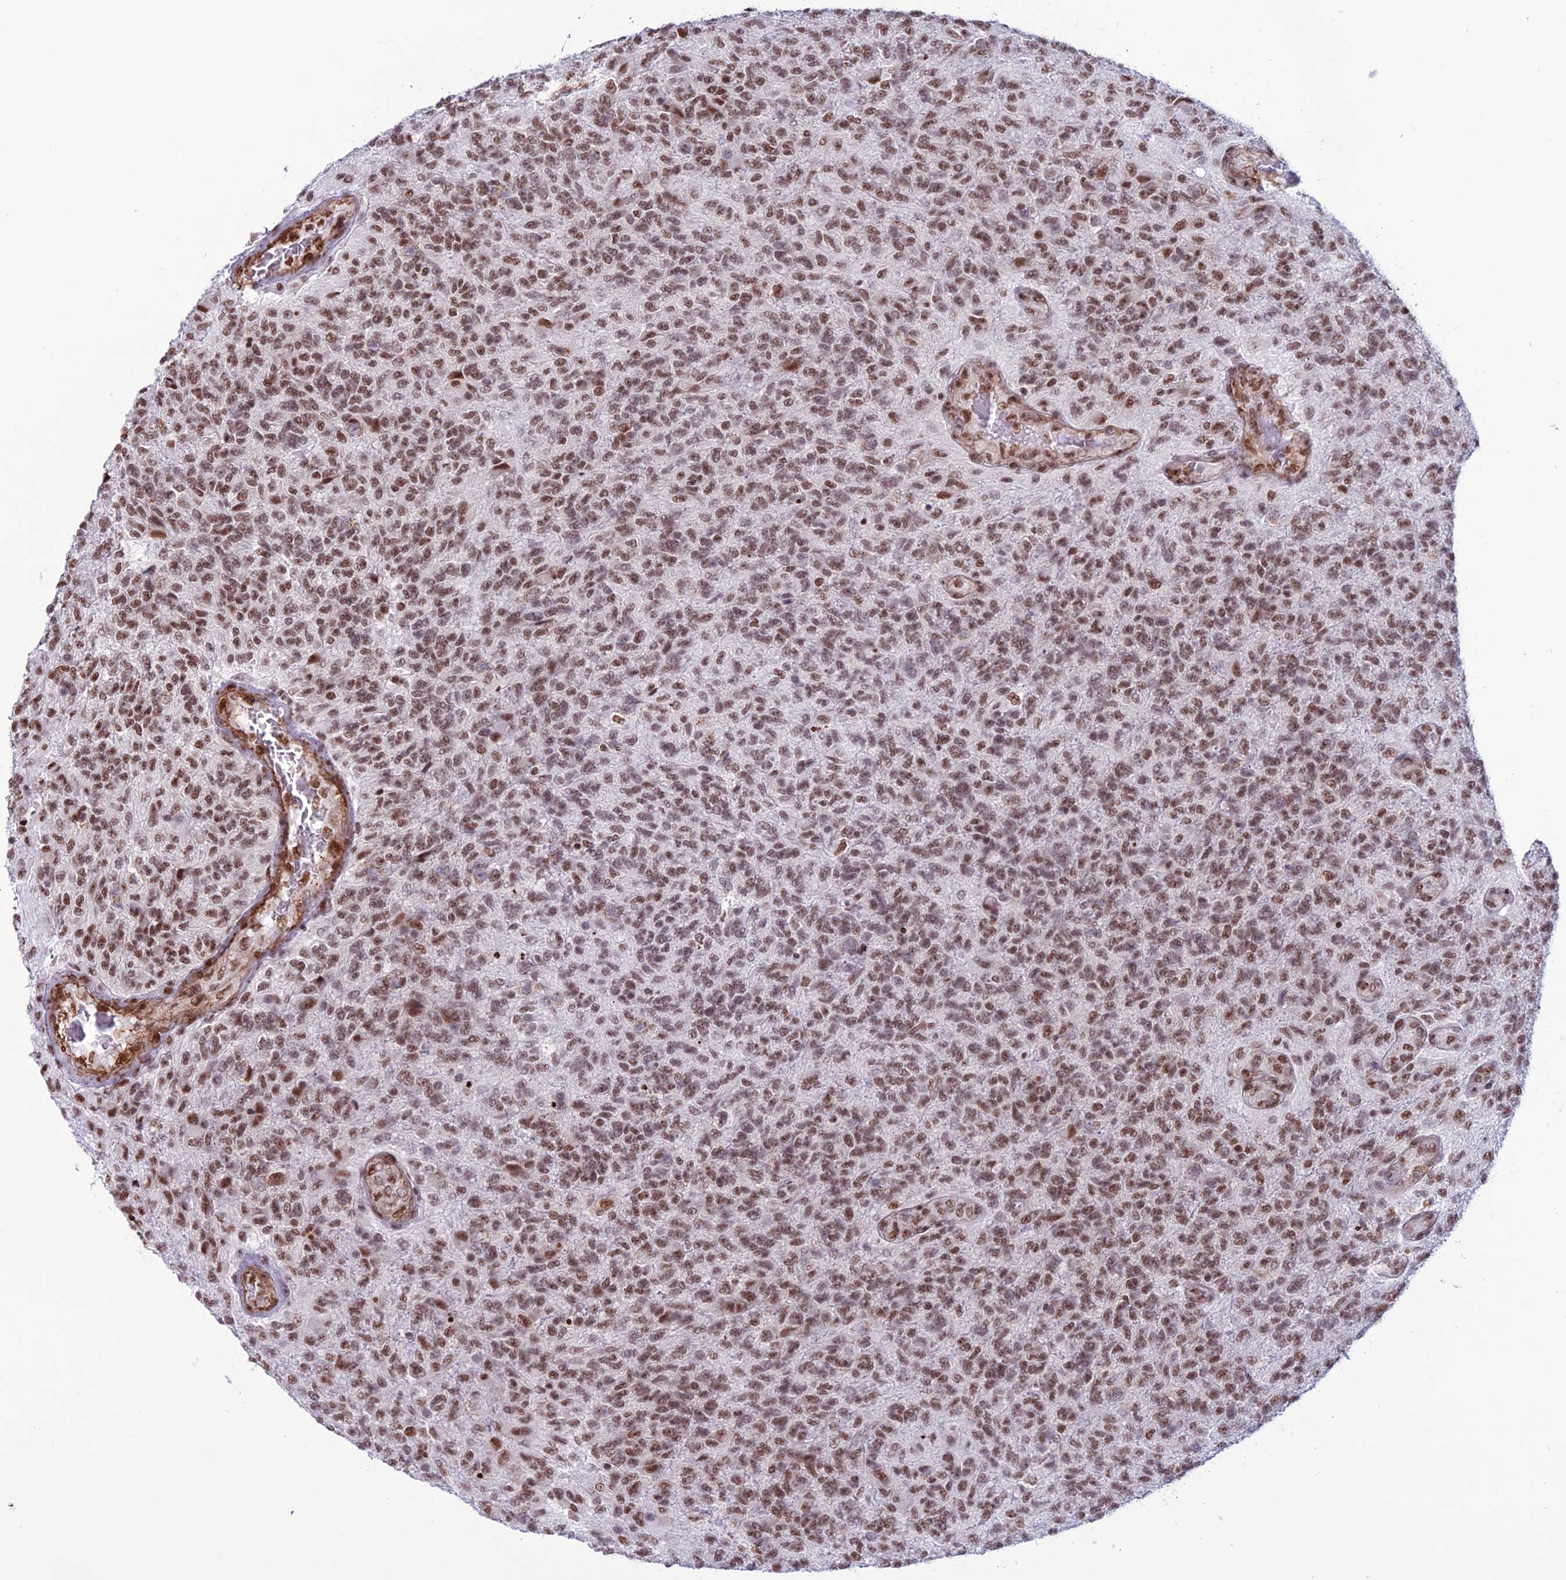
{"staining": {"intensity": "moderate", "quantity": ">75%", "location": "nuclear"}, "tissue": "glioma", "cell_type": "Tumor cells", "image_type": "cancer", "snomed": [{"axis": "morphology", "description": "Glioma, malignant, High grade"}, {"axis": "topography", "description": "Brain"}], "caption": "DAB (3,3'-diaminobenzidine) immunohistochemical staining of malignant glioma (high-grade) demonstrates moderate nuclear protein positivity in about >75% of tumor cells.", "gene": "U2AF1", "patient": {"sex": "male", "age": 56}}